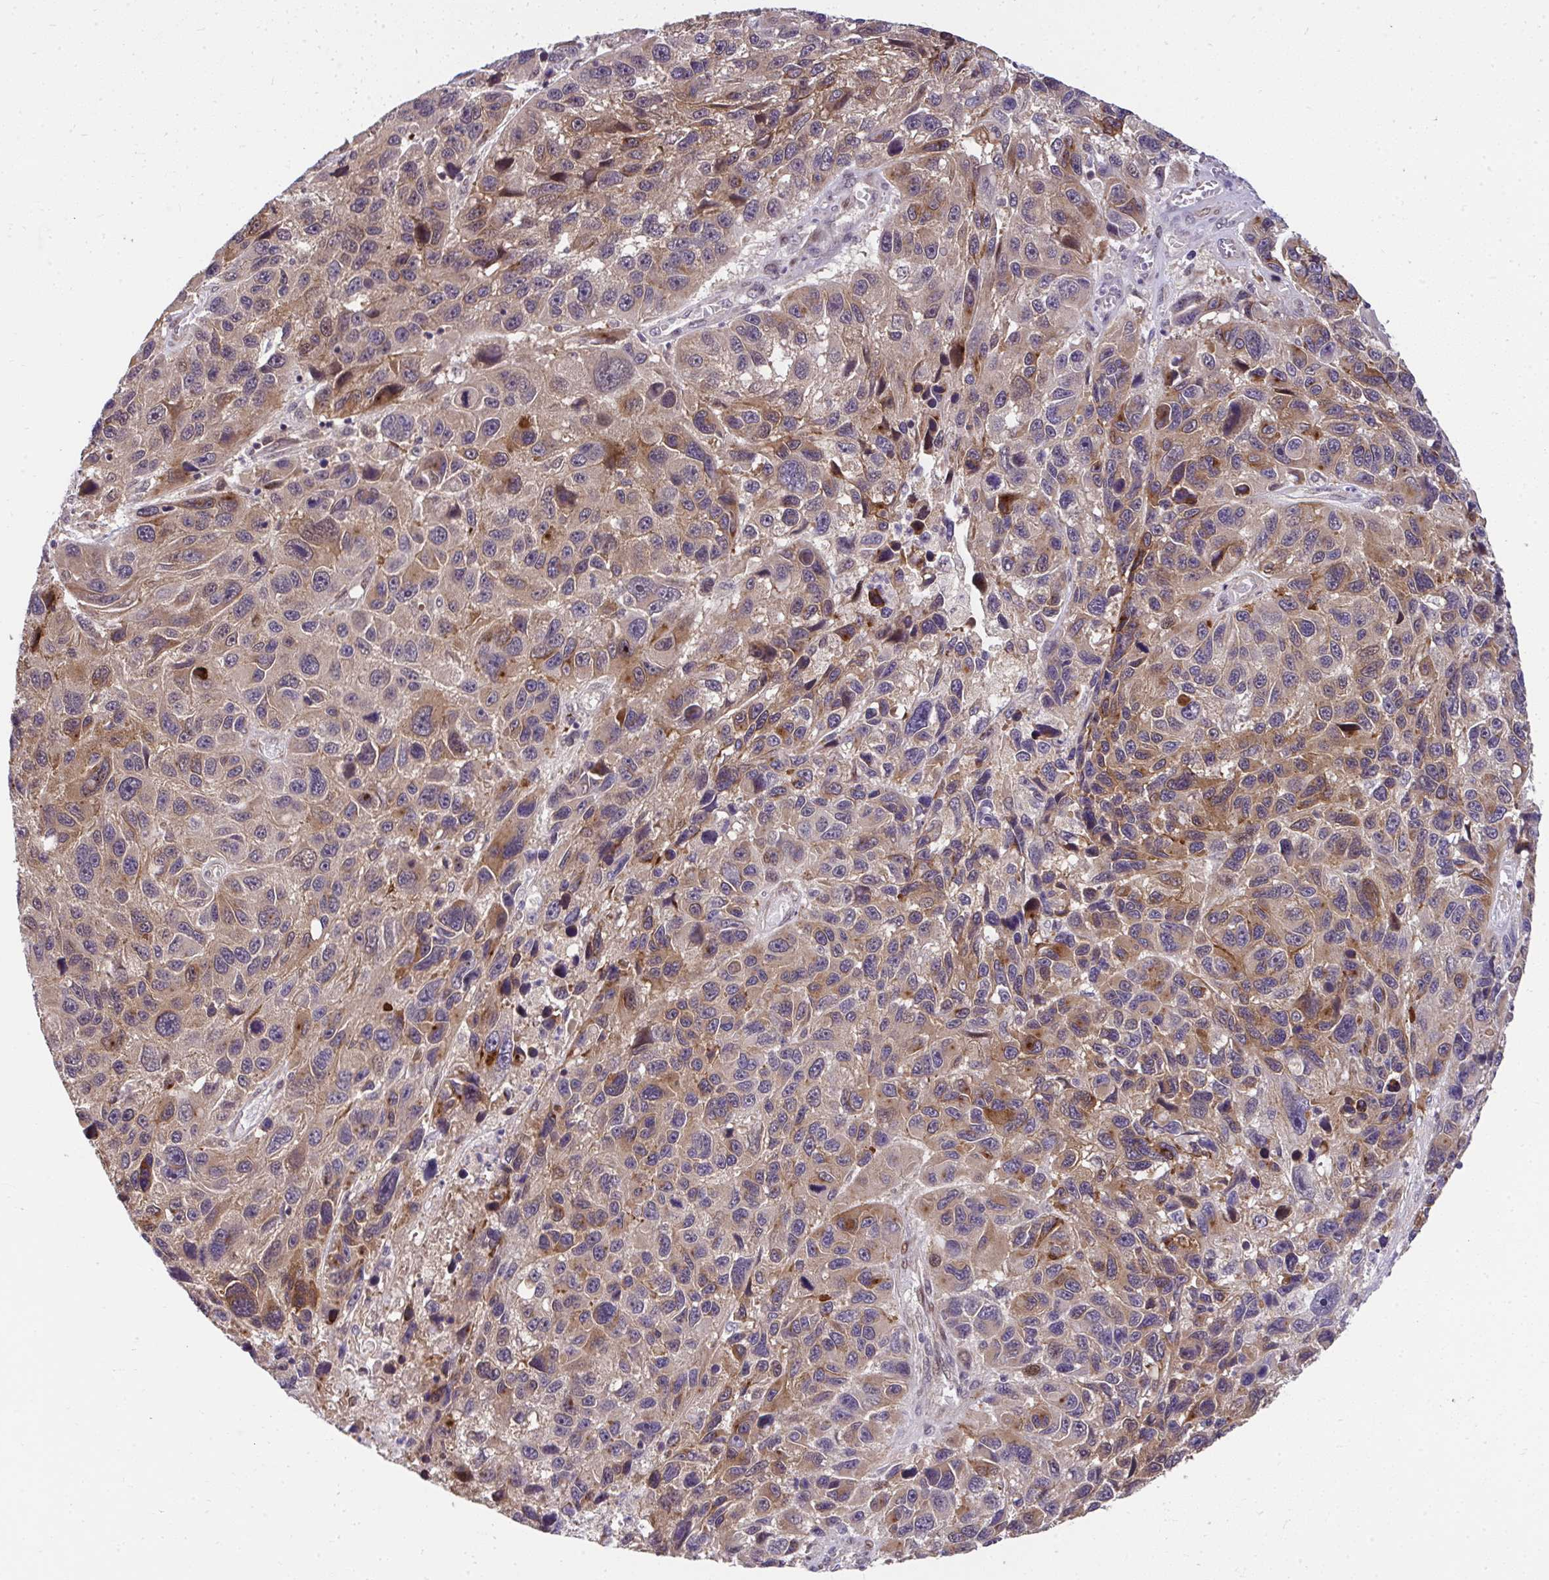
{"staining": {"intensity": "moderate", "quantity": "25%-75%", "location": "cytoplasmic/membranous"}, "tissue": "melanoma", "cell_type": "Tumor cells", "image_type": "cancer", "snomed": [{"axis": "morphology", "description": "Malignant melanoma, NOS"}, {"axis": "topography", "description": "Skin"}], "caption": "IHC image of melanoma stained for a protein (brown), which displays medium levels of moderate cytoplasmic/membranous expression in about 25%-75% of tumor cells.", "gene": "RDH14", "patient": {"sex": "male", "age": 53}}